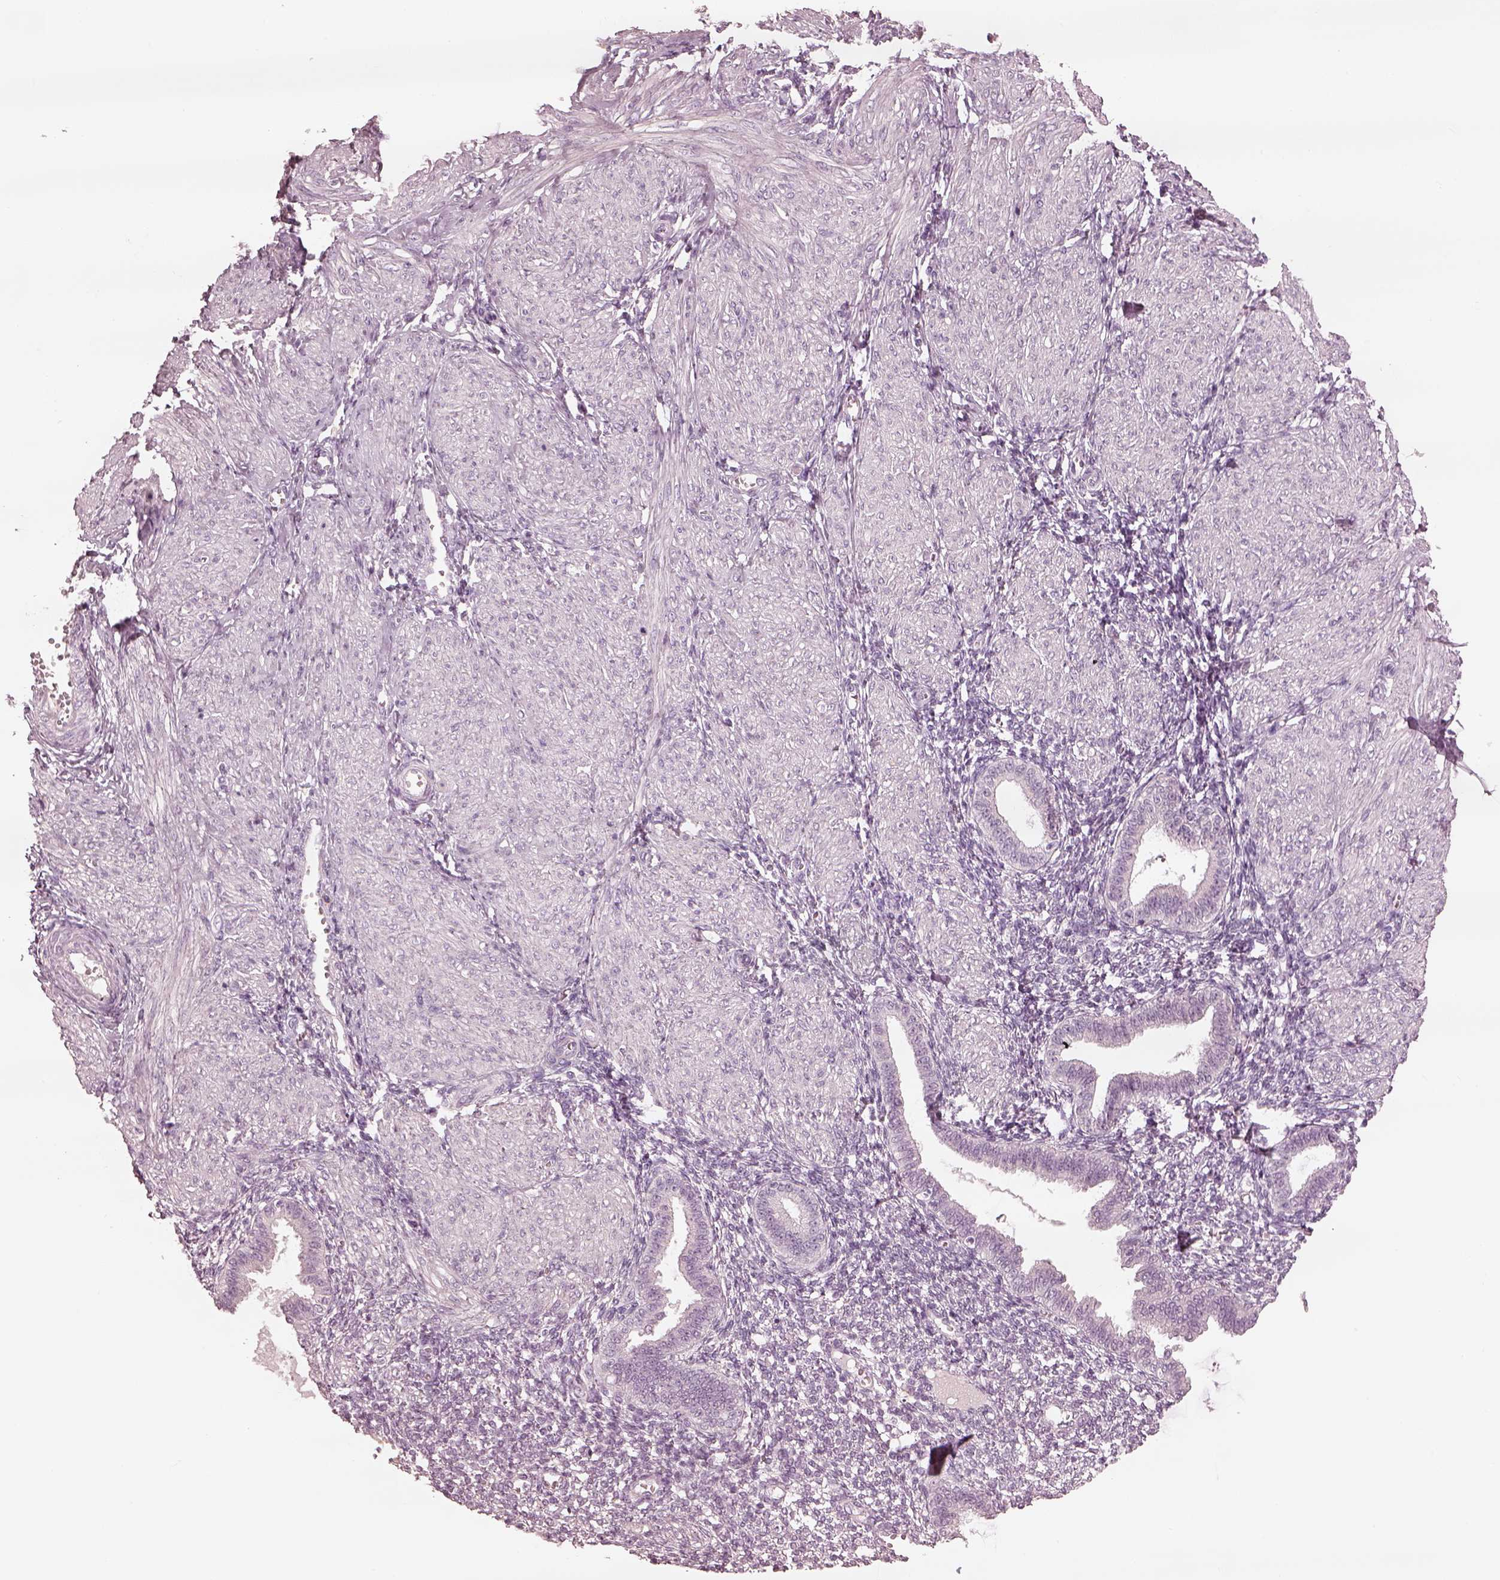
{"staining": {"intensity": "negative", "quantity": "none", "location": "none"}, "tissue": "endometrium", "cell_type": "Cells in endometrial stroma", "image_type": "normal", "snomed": [{"axis": "morphology", "description": "Normal tissue, NOS"}, {"axis": "topography", "description": "Endometrium"}], "caption": "There is no significant expression in cells in endometrial stroma of endometrium. (Brightfield microscopy of DAB immunohistochemistry at high magnification).", "gene": "MIA", "patient": {"sex": "female", "age": 36}}